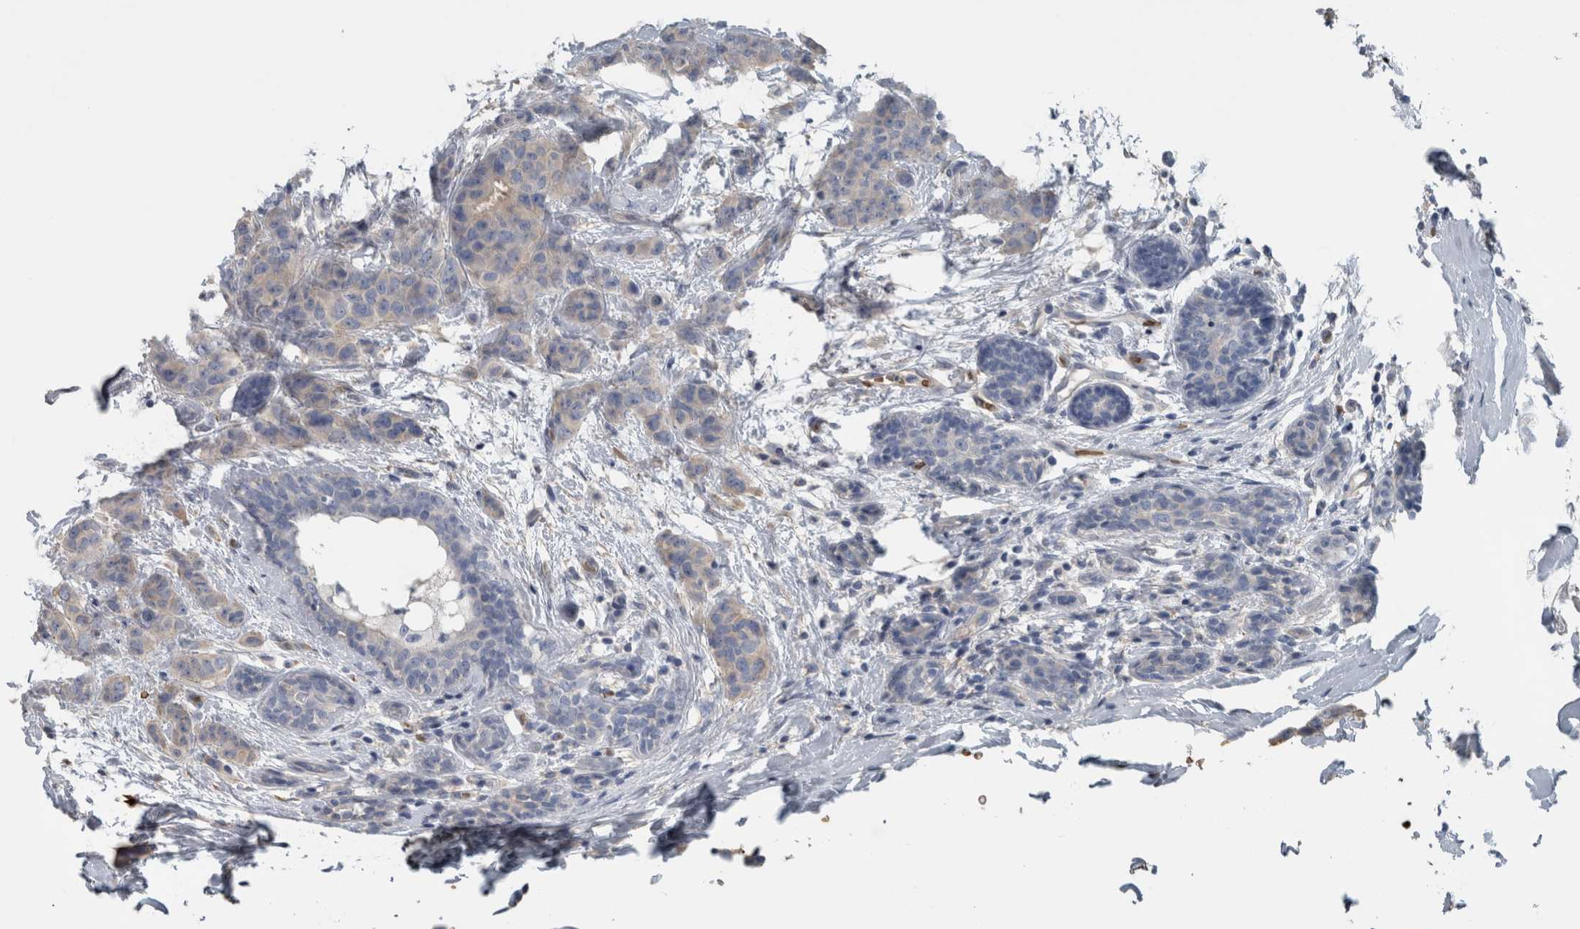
{"staining": {"intensity": "negative", "quantity": "none", "location": "none"}, "tissue": "breast cancer", "cell_type": "Tumor cells", "image_type": "cancer", "snomed": [{"axis": "morphology", "description": "Normal tissue, NOS"}, {"axis": "morphology", "description": "Duct carcinoma"}, {"axis": "topography", "description": "Breast"}], "caption": "Image shows no significant protein staining in tumor cells of breast cancer. Brightfield microscopy of immunohistochemistry (IHC) stained with DAB (3,3'-diaminobenzidine) (brown) and hematoxylin (blue), captured at high magnification.", "gene": "SH3GL2", "patient": {"sex": "female", "age": 40}}